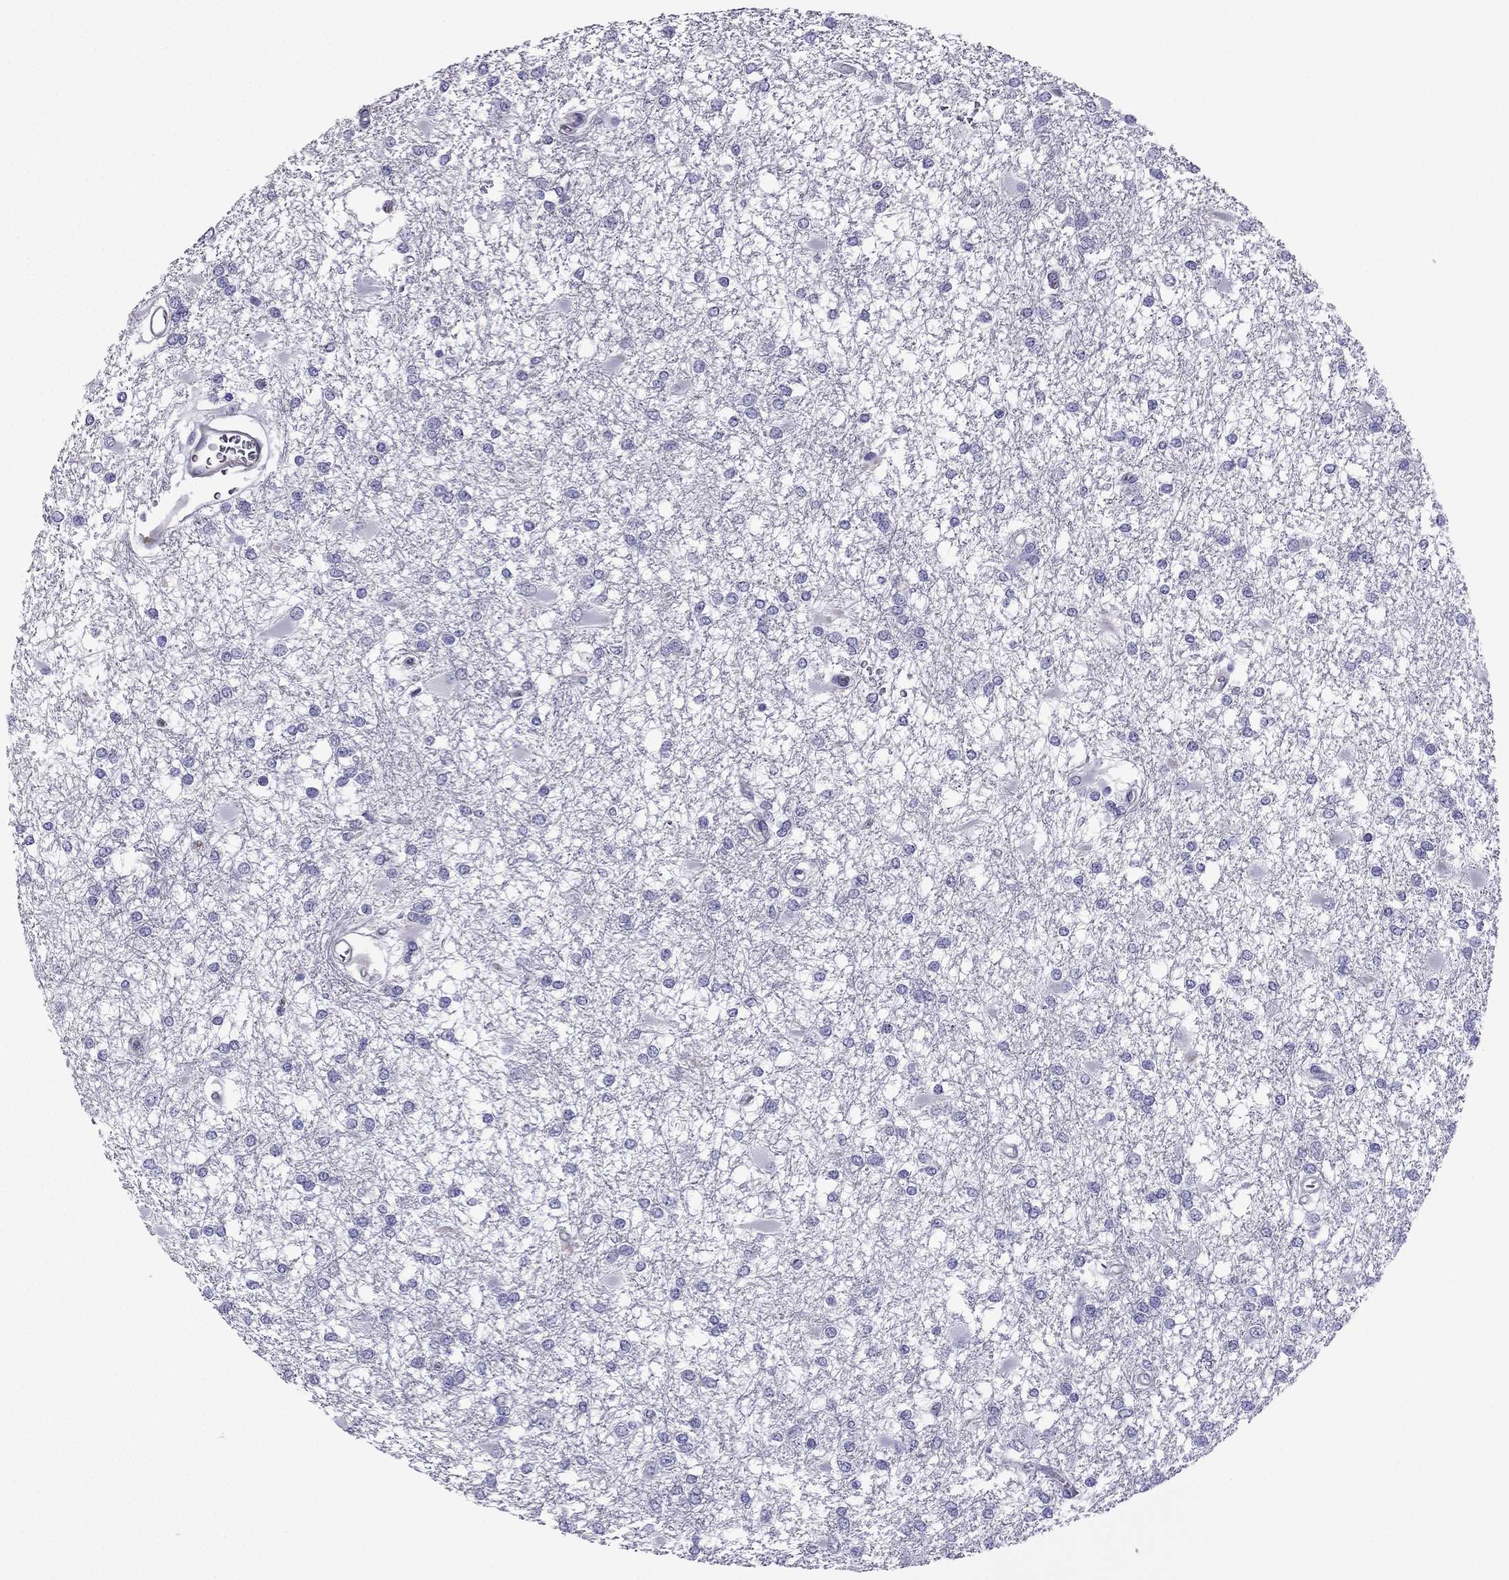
{"staining": {"intensity": "negative", "quantity": "none", "location": "none"}, "tissue": "glioma", "cell_type": "Tumor cells", "image_type": "cancer", "snomed": [{"axis": "morphology", "description": "Glioma, malignant, High grade"}, {"axis": "topography", "description": "Cerebral cortex"}], "caption": "A high-resolution image shows immunohistochemistry staining of high-grade glioma (malignant), which reveals no significant staining in tumor cells.", "gene": "GJA8", "patient": {"sex": "male", "age": 79}}